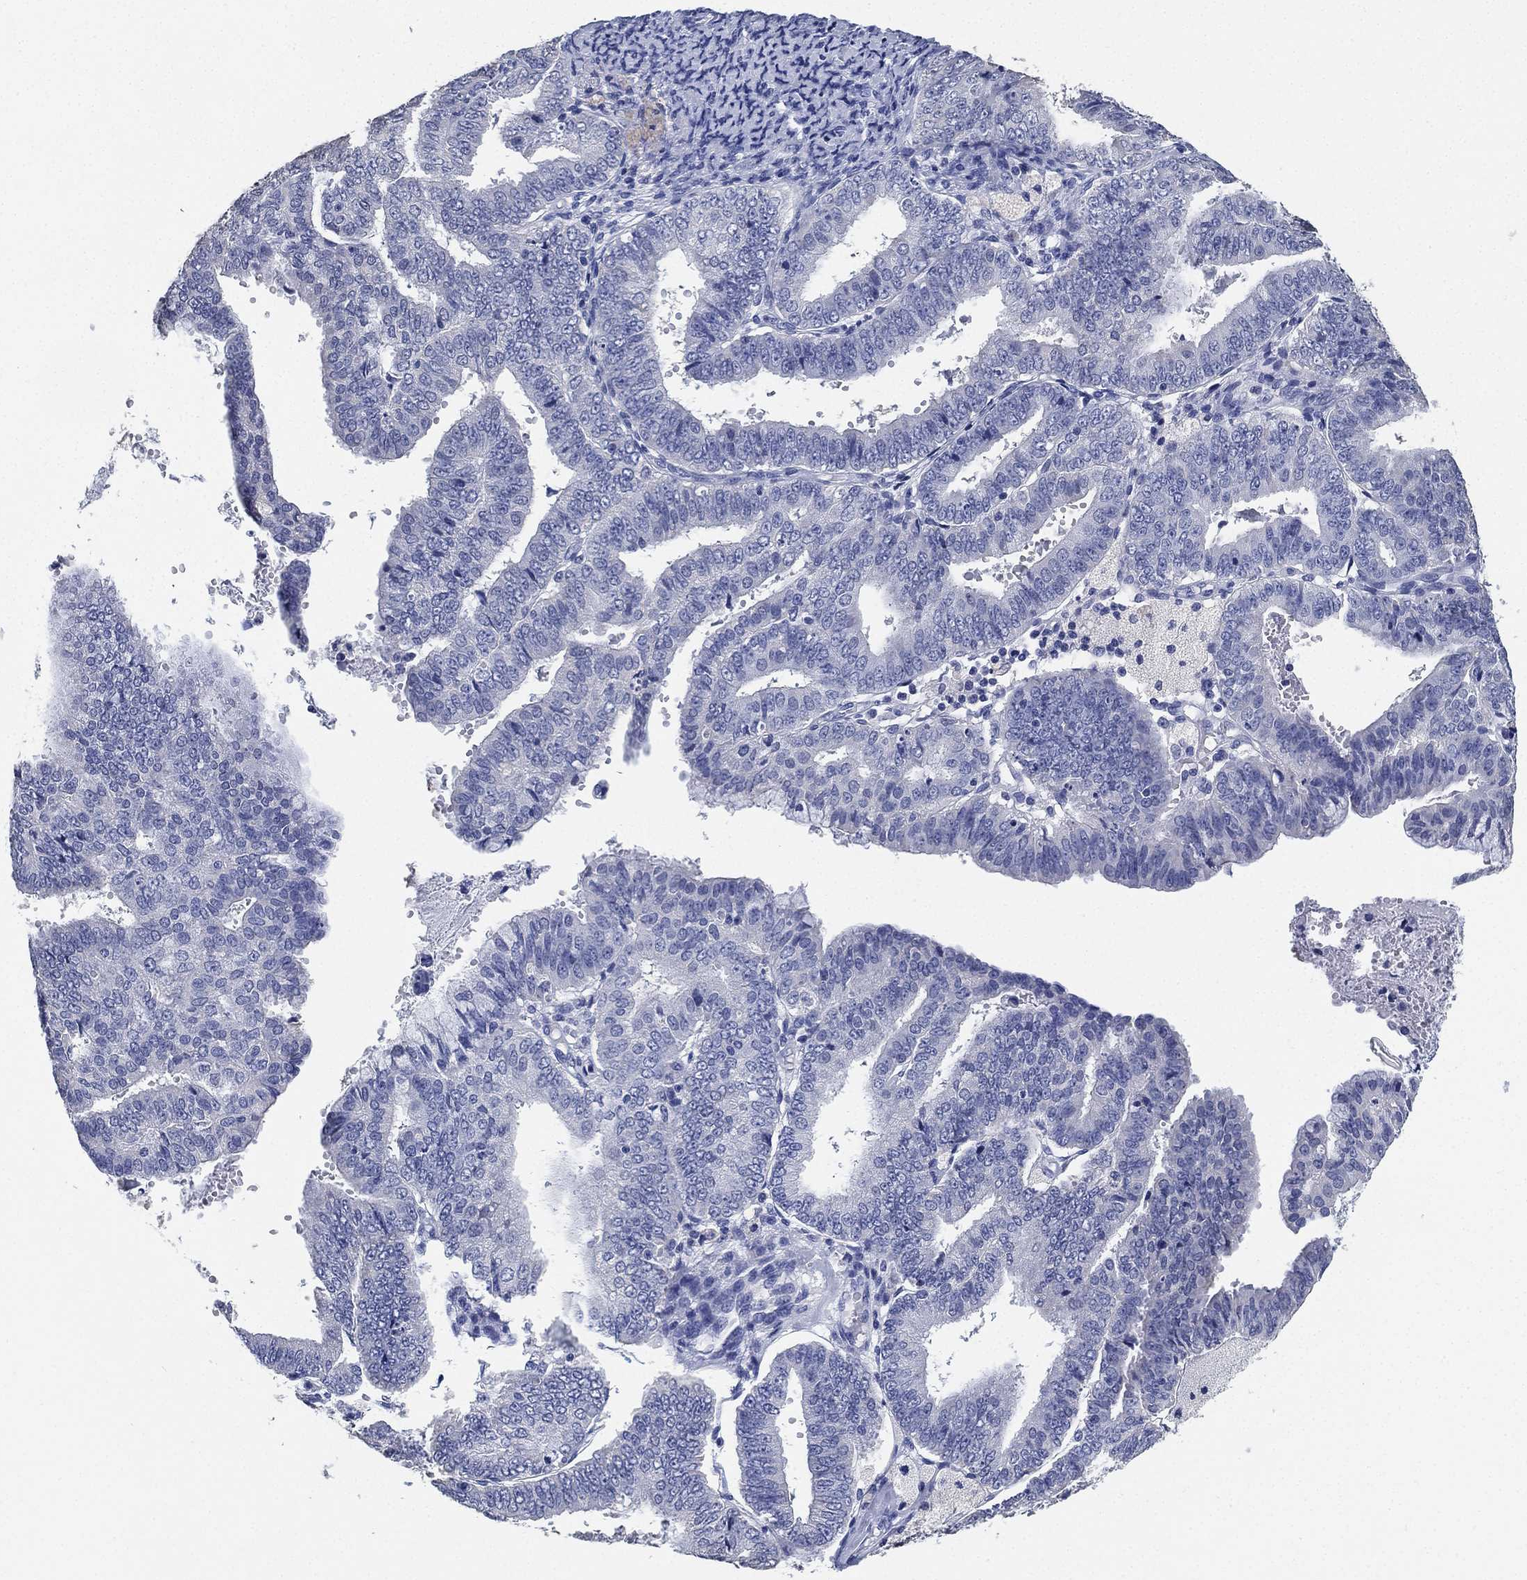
{"staining": {"intensity": "negative", "quantity": "none", "location": "none"}, "tissue": "endometrial cancer", "cell_type": "Tumor cells", "image_type": "cancer", "snomed": [{"axis": "morphology", "description": "Adenocarcinoma, NOS"}, {"axis": "topography", "description": "Endometrium"}], "caption": "Tumor cells are negative for protein expression in human adenocarcinoma (endometrial).", "gene": "IYD", "patient": {"sex": "female", "age": 63}}